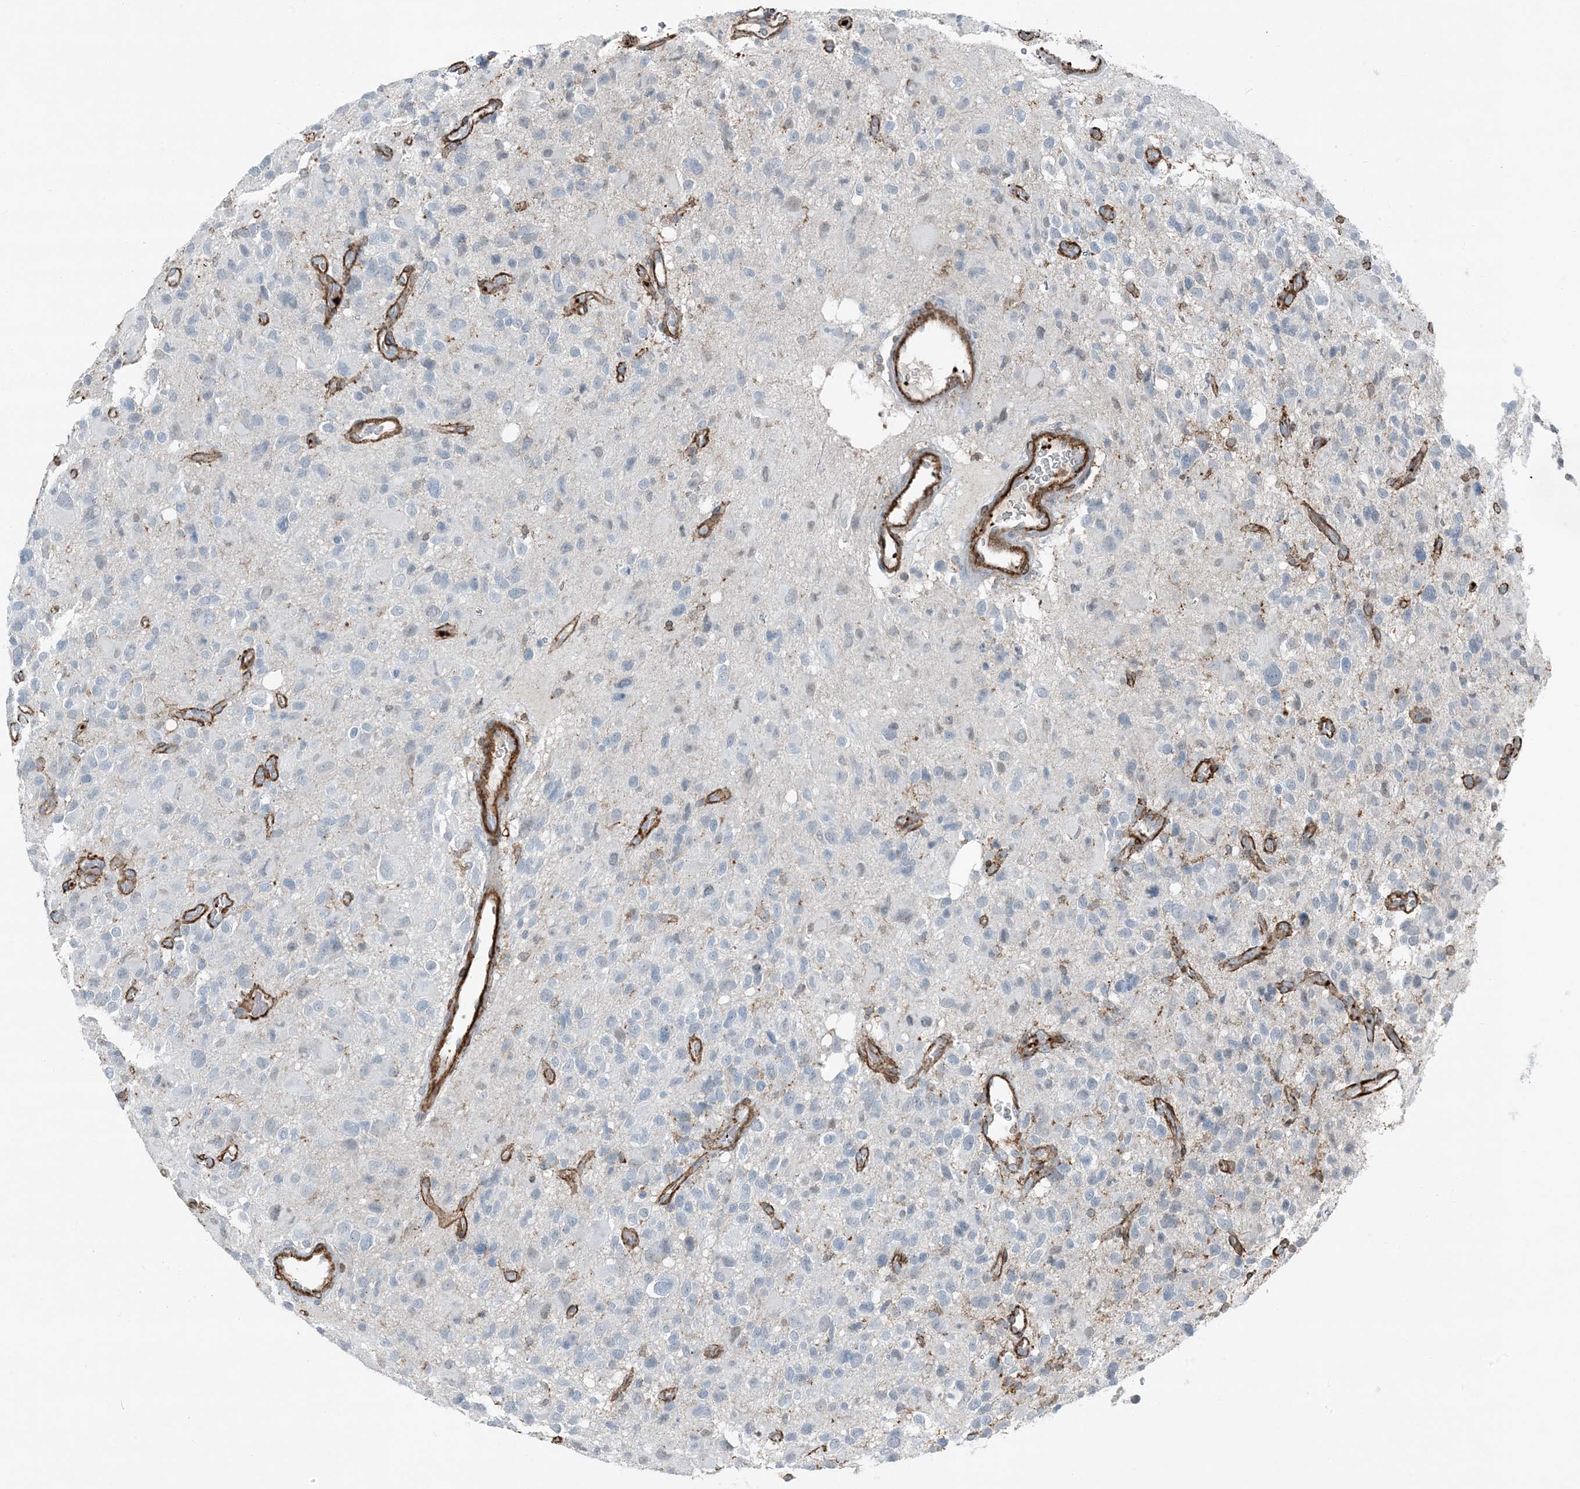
{"staining": {"intensity": "negative", "quantity": "none", "location": "none"}, "tissue": "glioma", "cell_type": "Tumor cells", "image_type": "cancer", "snomed": [{"axis": "morphology", "description": "Glioma, malignant, High grade"}, {"axis": "topography", "description": "Brain"}], "caption": "High power microscopy image of an immunohistochemistry micrograph of high-grade glioma (malignant), revealing no significant staining in tumor cells. (DAB (3,3'-diaminobenzidine) IHC, high magnification).", "gene": "APOBEC3C", "patient": {"sex": "male", "age": 48}}